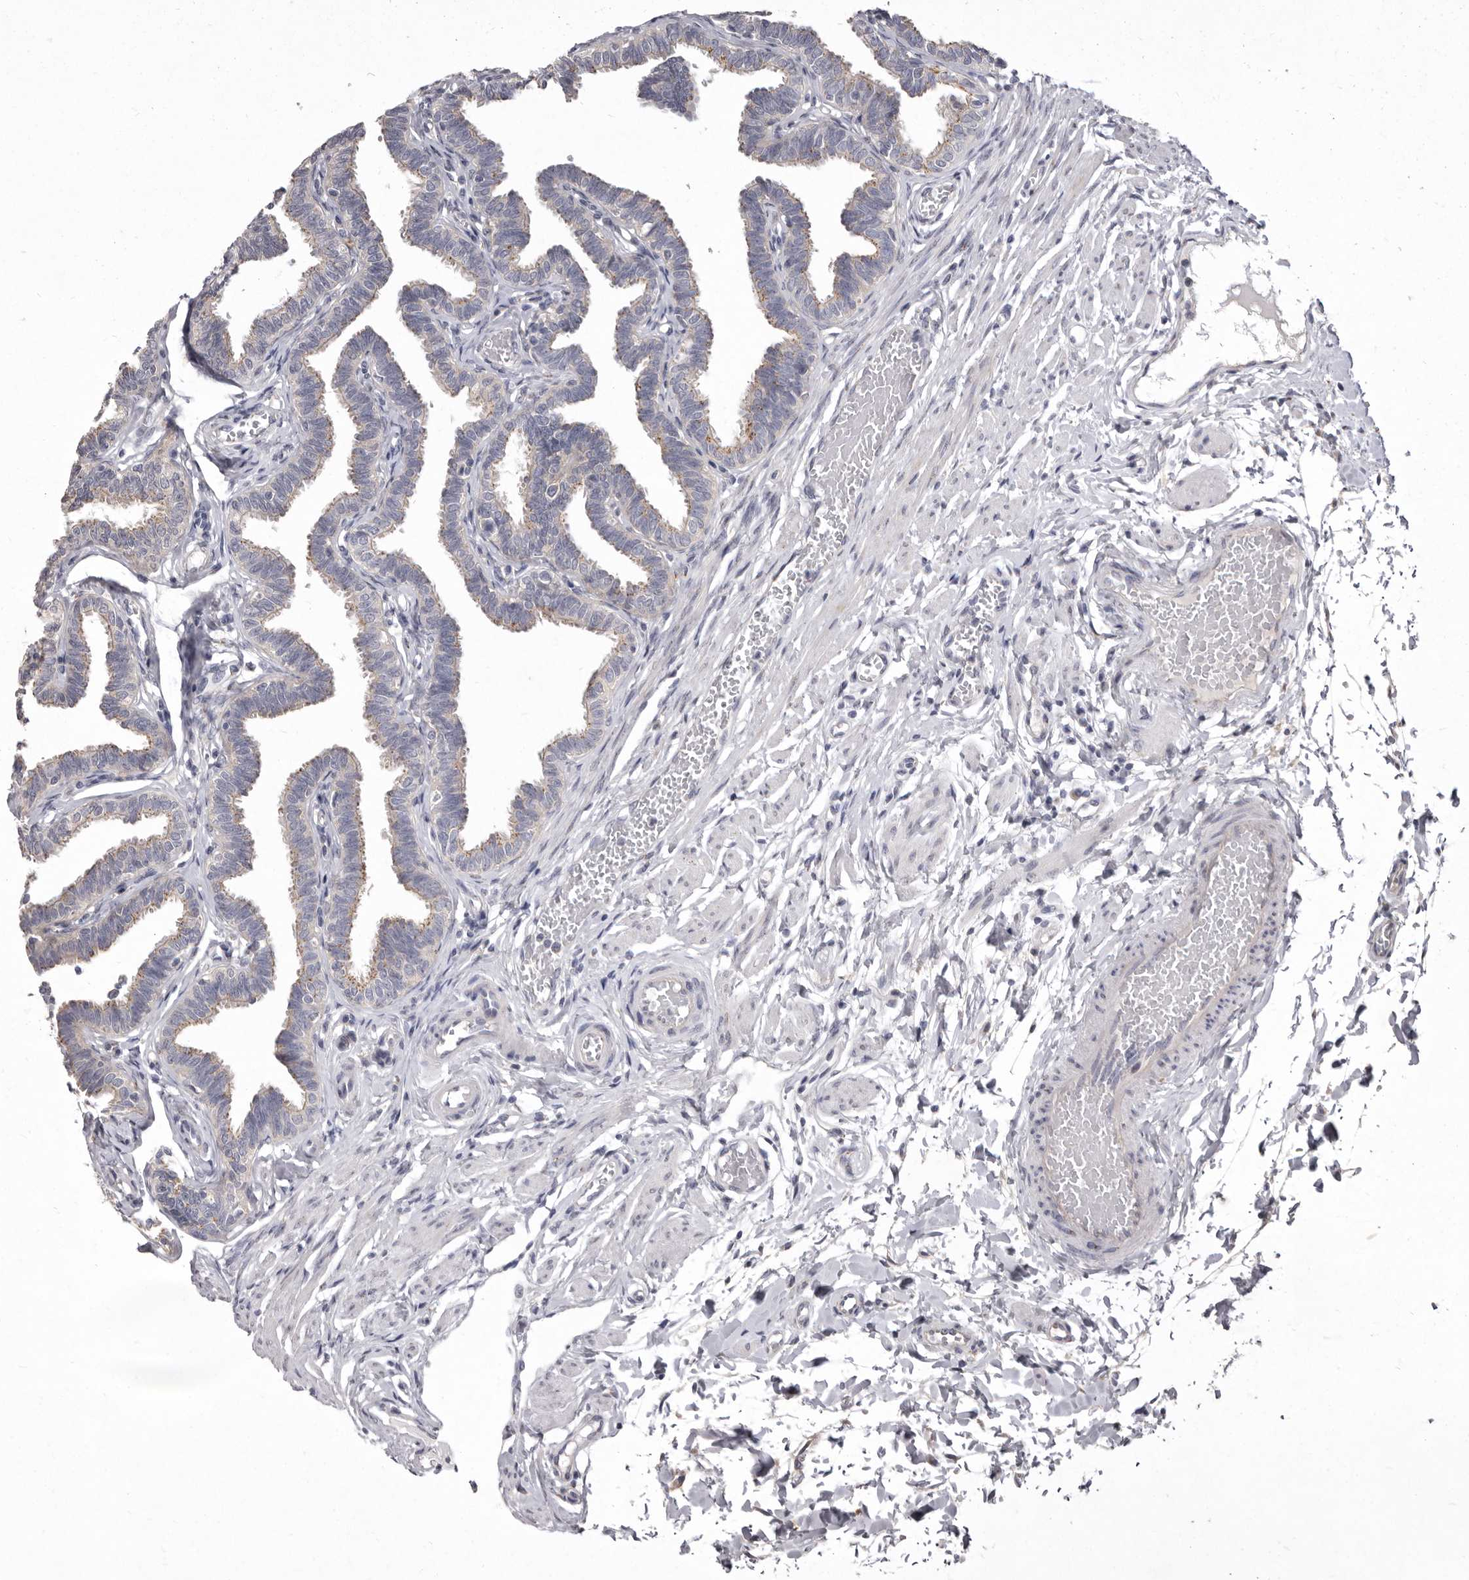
{"staining": {"intensity": "weak", "quantity": ">75%", "location": "cytoplasmic/membranous"}, "tissue": "fallopian tube", "cell_type": "Glandular cells", "image_type": "normal", "snomed": [{"axis": "morphology", "description": "Normal tissue, NOS"}, {"axis": "topography", "description": "Fallopian tube"}, {"axis": "topography", "description": "Ovary"}], "caption": "Immunohistochemical staining of benign fallopian tube reveals weak cytoplasmic/membranous protein staining in approximately >75% of glandular cells.", "gene": "P2RX6", "patient": {"sex": "female", "age": 23}}